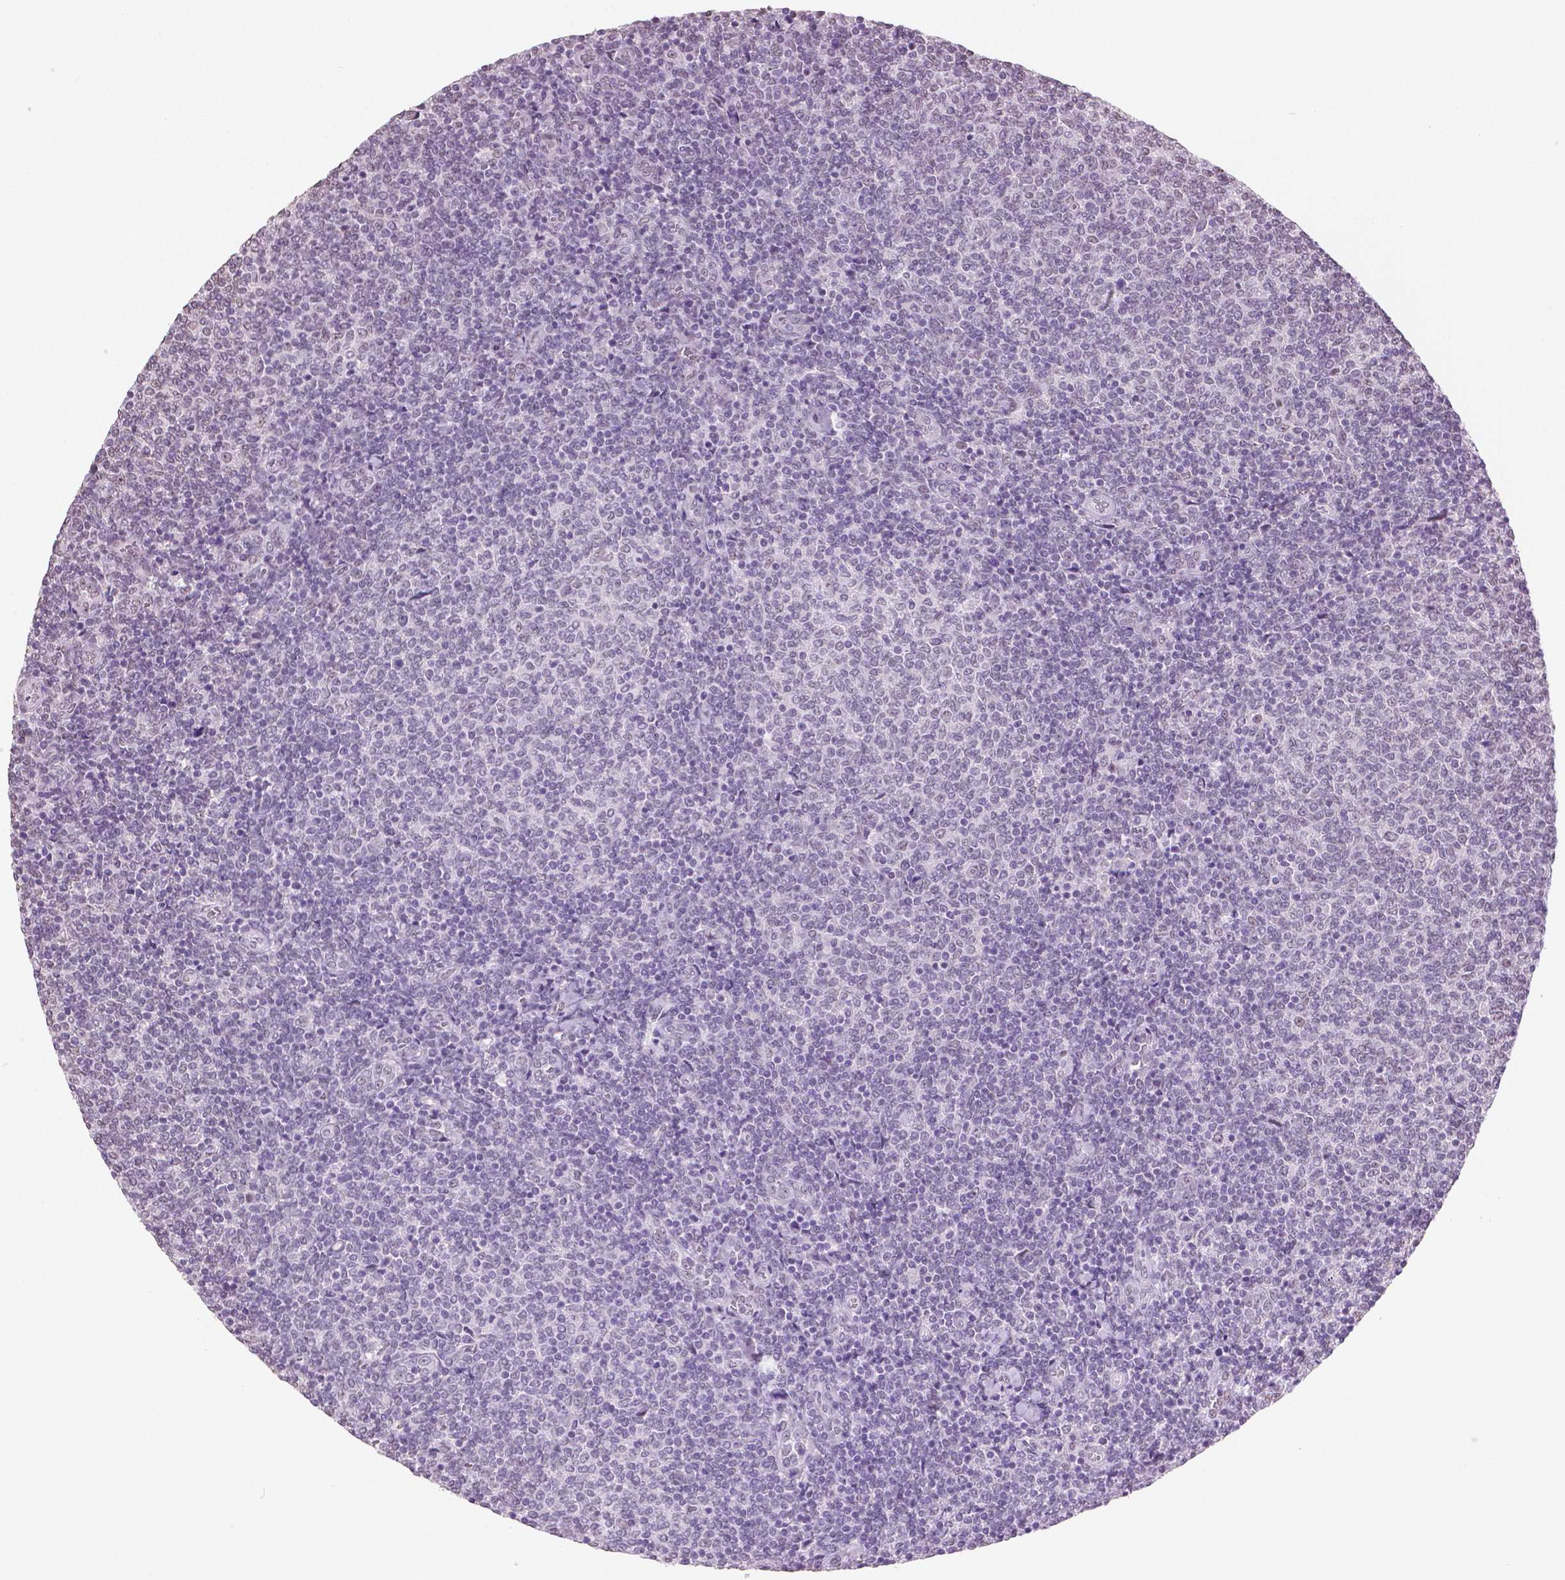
{"staining": {"intensity": "negative", "quantity": "none", "location": "none"}, "tissue": "lymphoma", "cell_type": "Tumor cells", "image_type": "cancer", "snomed": [{"axis": "morphology", "description": "Malignant lymphoma, non-Hodgkin's type, Low grade"}, {"axis": "topography", "description": "Lymph node"}], "caption": "A high-resolution image shows immunohistochemistry (IHC) staining of lymphoma, which demonstrates no significant expression in tumor cells.", "gene": "IGF2BP1", "patient": {"sex": "male", "age": 52}}